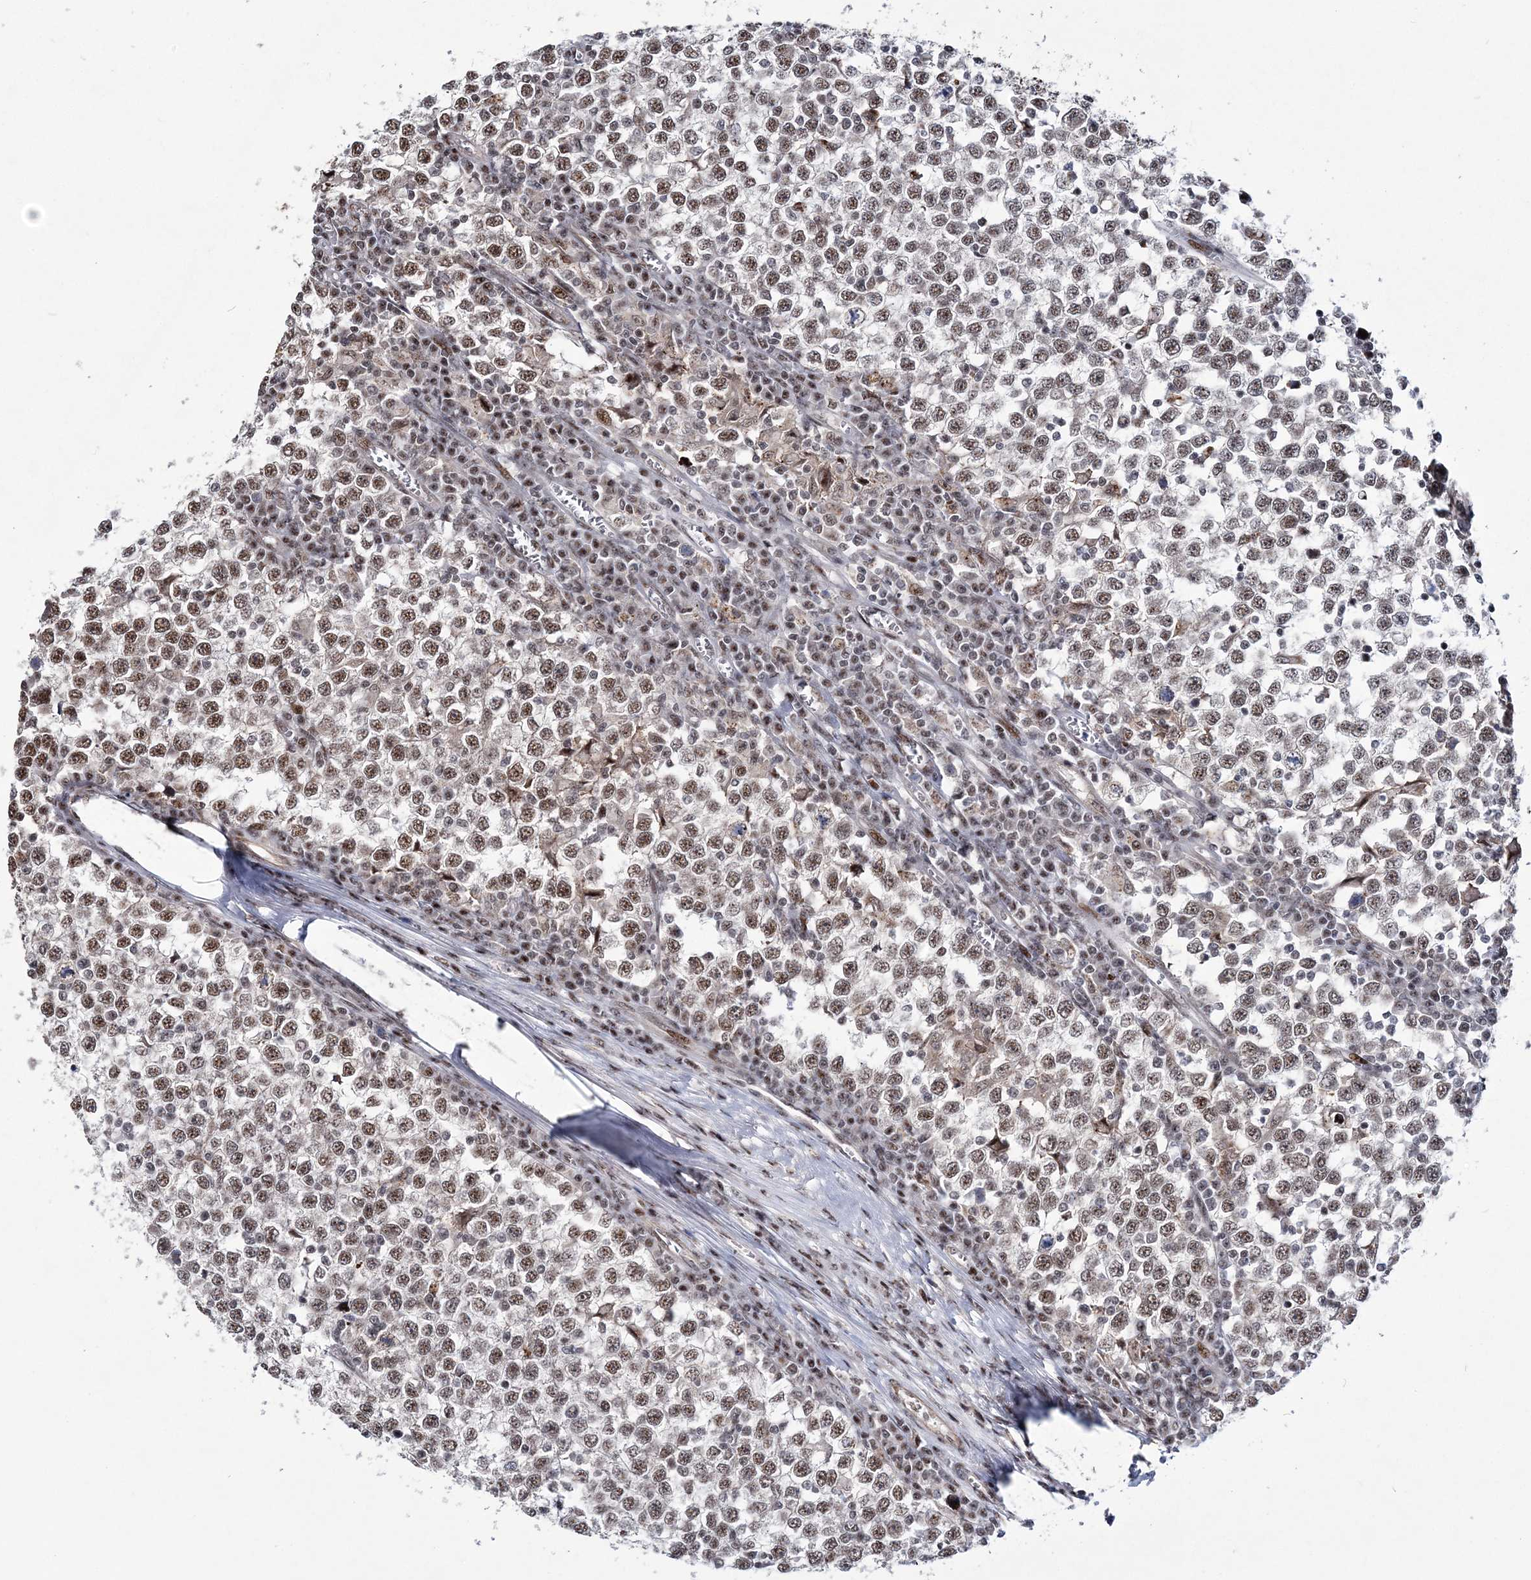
{"staining": {"intensity": "moderate", "quantity": ">75%", "location": "cytoplasmic/membranous"}, "tissue": "testis cancer", "cell_type": "Tumor cells", "image_type": "cancer", "snomed": [{"axis": "morphology", "description": "Seminoma, NOS"}, {"axis": "topography", "description": "Testis"}], "caption": "Testis seminoma stained for a protein demonstrates moderate cytoplasmic/membranous positivity in tumor cells.", "gene": "TATDN2", "patient": {"sex": "male", "age": 65}}